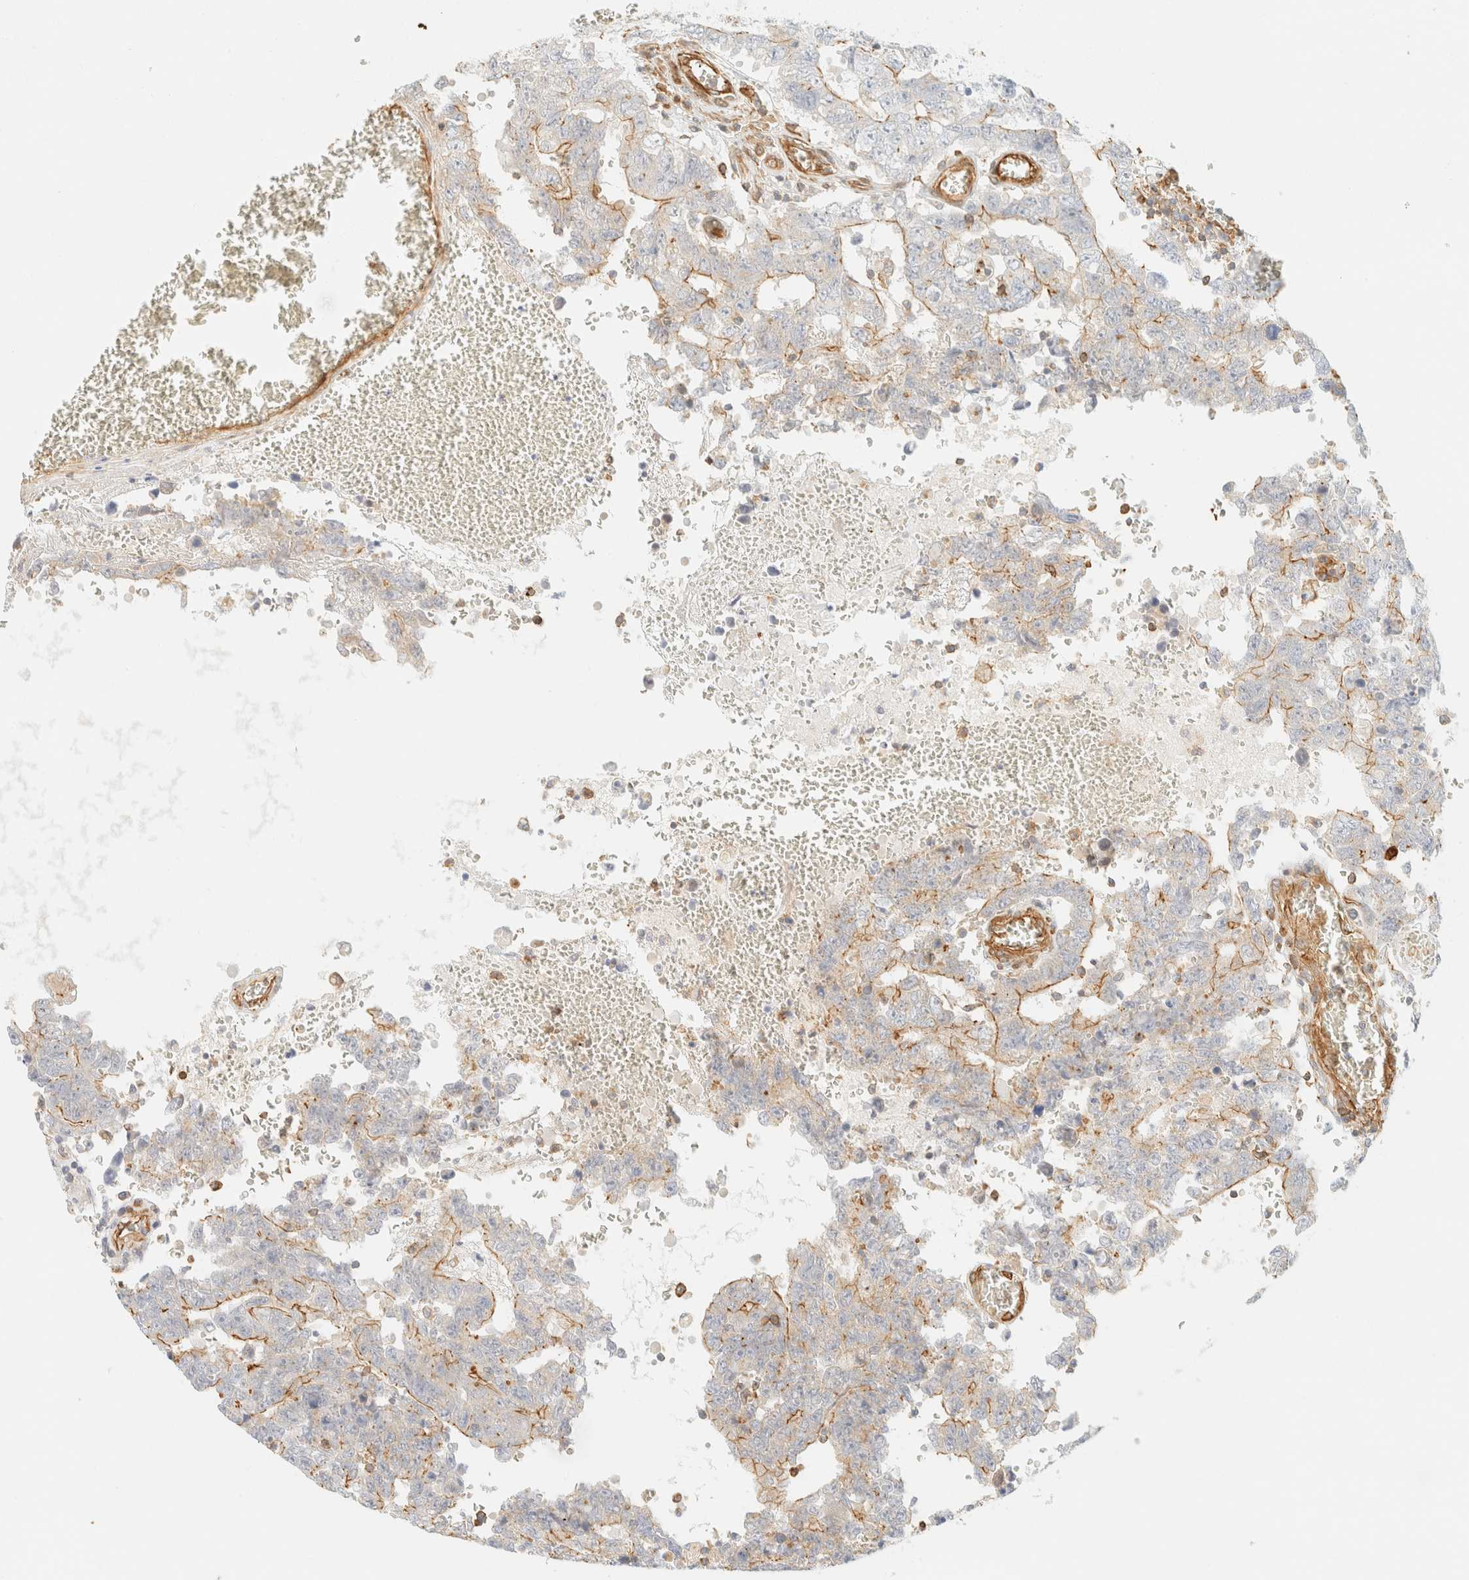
{"staining": {"intensity": "moderate", "quantity": "<25%", "location": "cytoplasmic/membranous"}, "tissue": "testis cancer", "cell_type": "Tumor cells", "image_type": "cancer", "snomed": [{"axis": "morphology", "description": "Carcinoma, Embryonal, NOS"}, {"axis": "topography", "description": "Testis"}], "caption": "Testis embryonal carcinoma tissue exhibits moderate cytoplasmic/membranous expression in about <25% of tumor cells, visualized by immunohistochemistry.", "gene": "OTOP2", "patient": {"sex": "male", "age": 26}}